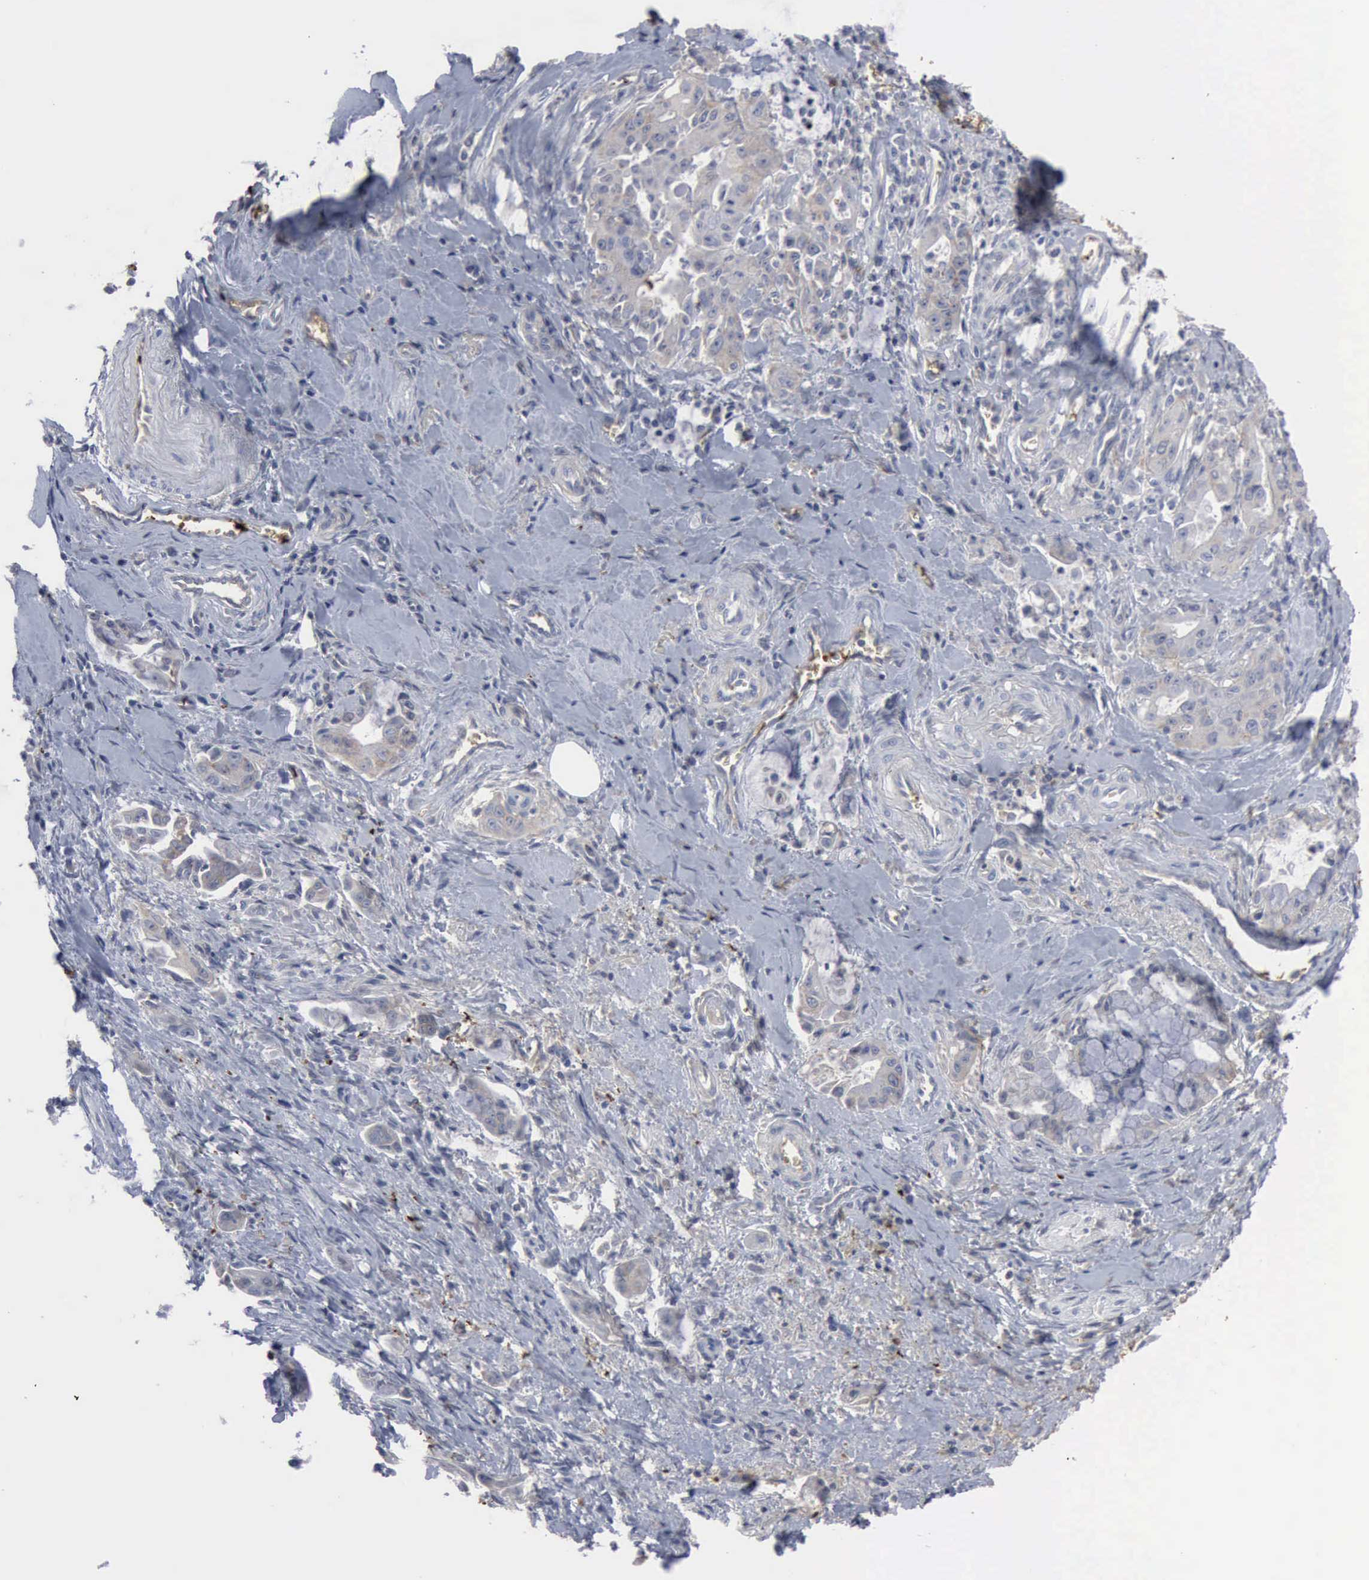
{"staining": {"intensity": "weak", "quantity": "25%-75%", "location": "cytoplasmic/membranous"}, "tissue": "pancreatic cancer", "cell_type": "Tumor cells", "image_type": "cancer", "snomed": [{"axis": "morphology", "description": "Adenocarcinoma, NOS"}, {"axis": "topography", "description": "Pancreas"}], "caption": "IHC image of neoplastic tissue: pancreatic cancer stained using immunohistochemistry demonstrates low levels of weak protein expression localized specifically in the cytoplasmic/membranous of tumor cells, appearing as a cytoplasmic/membranous brown color.", "gene": "TGFB1", "patient": {"sex": "male", "age": 59}}